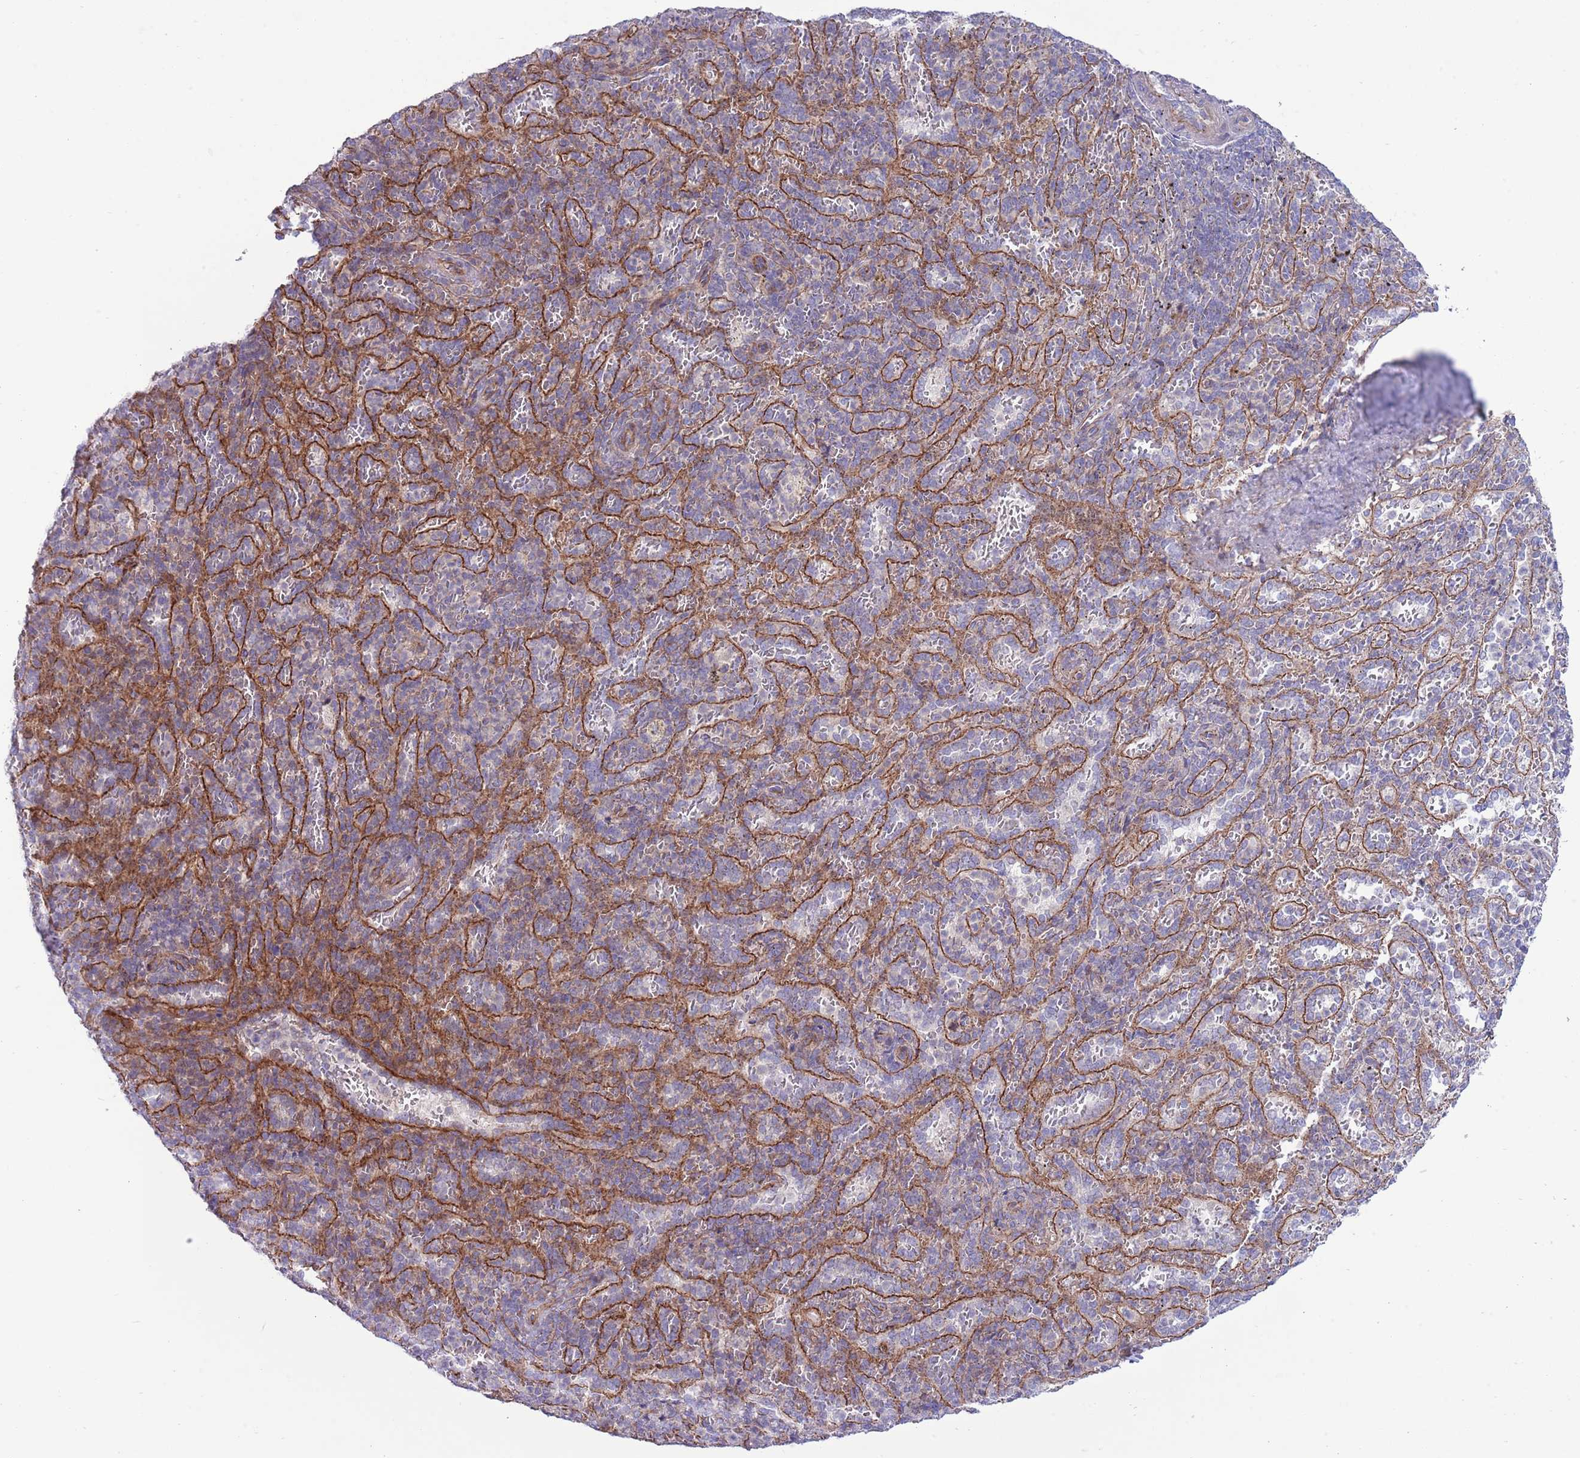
{"staining": {"intensity": "negative", "quantity": "none", "location": "none"}, "tissue": "spleen", "cell_type": "Cells in red pulp", "image_type": "normal", "snomed": [{"axis": "morphology", "description": "Normal tissue, NOS"}, {"axis": "topography", "description": "Spleen"}], "caption": "Immunohistochemistry (IHC) of unremarkable human spleen displays no expression in cells in red pulp.", "gene": "TOMM5", "patient": {"sex": "female", "age": 21}}